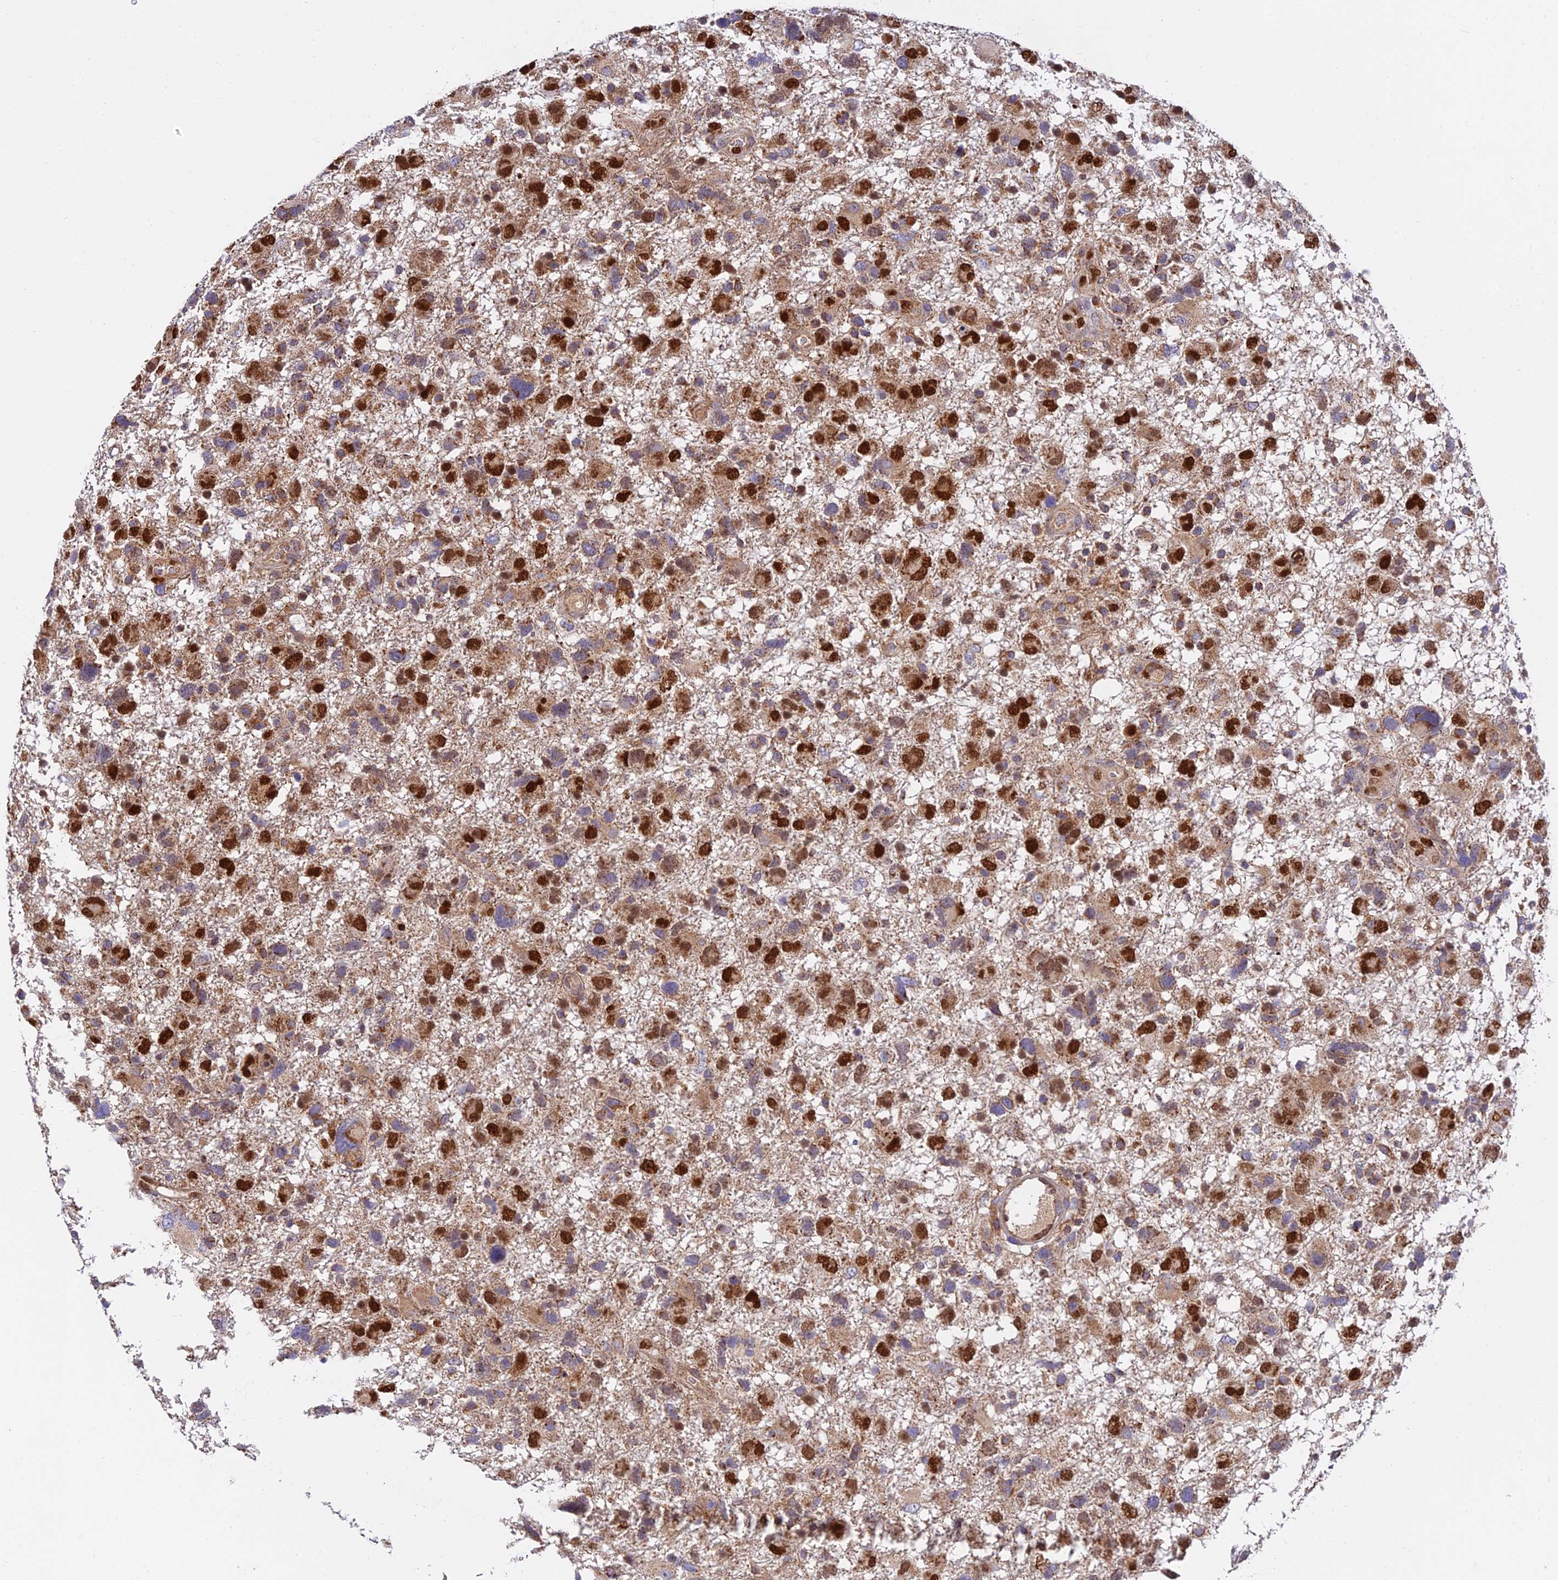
{"staining": {"intensity": "moderate", "quantity": ">75%", "location": "cytoplasmic/membranous,nuclear"}, "tissue": "glioma", "cell_type": "Tumor cells", "image_type": "cancer", "snomed": [{"axis": "morphology", "description": "Glioma, malignant, High grade"}, {"axis": "topography", "description": "Brain"}], "caption": "Immunohistochemical staining of glioma displays moderate cytoplasmic/membranous and nuclear protein expression in approximately >75% of tumor cells. The staining was performed using DAB (3,3'-diaminobenzidine), with brown indicating positive protein expression. Nuclei are stained blue with hematoxylin.", "gene": "PODNL1", "patient": {"sex": "male", "age": 61}}